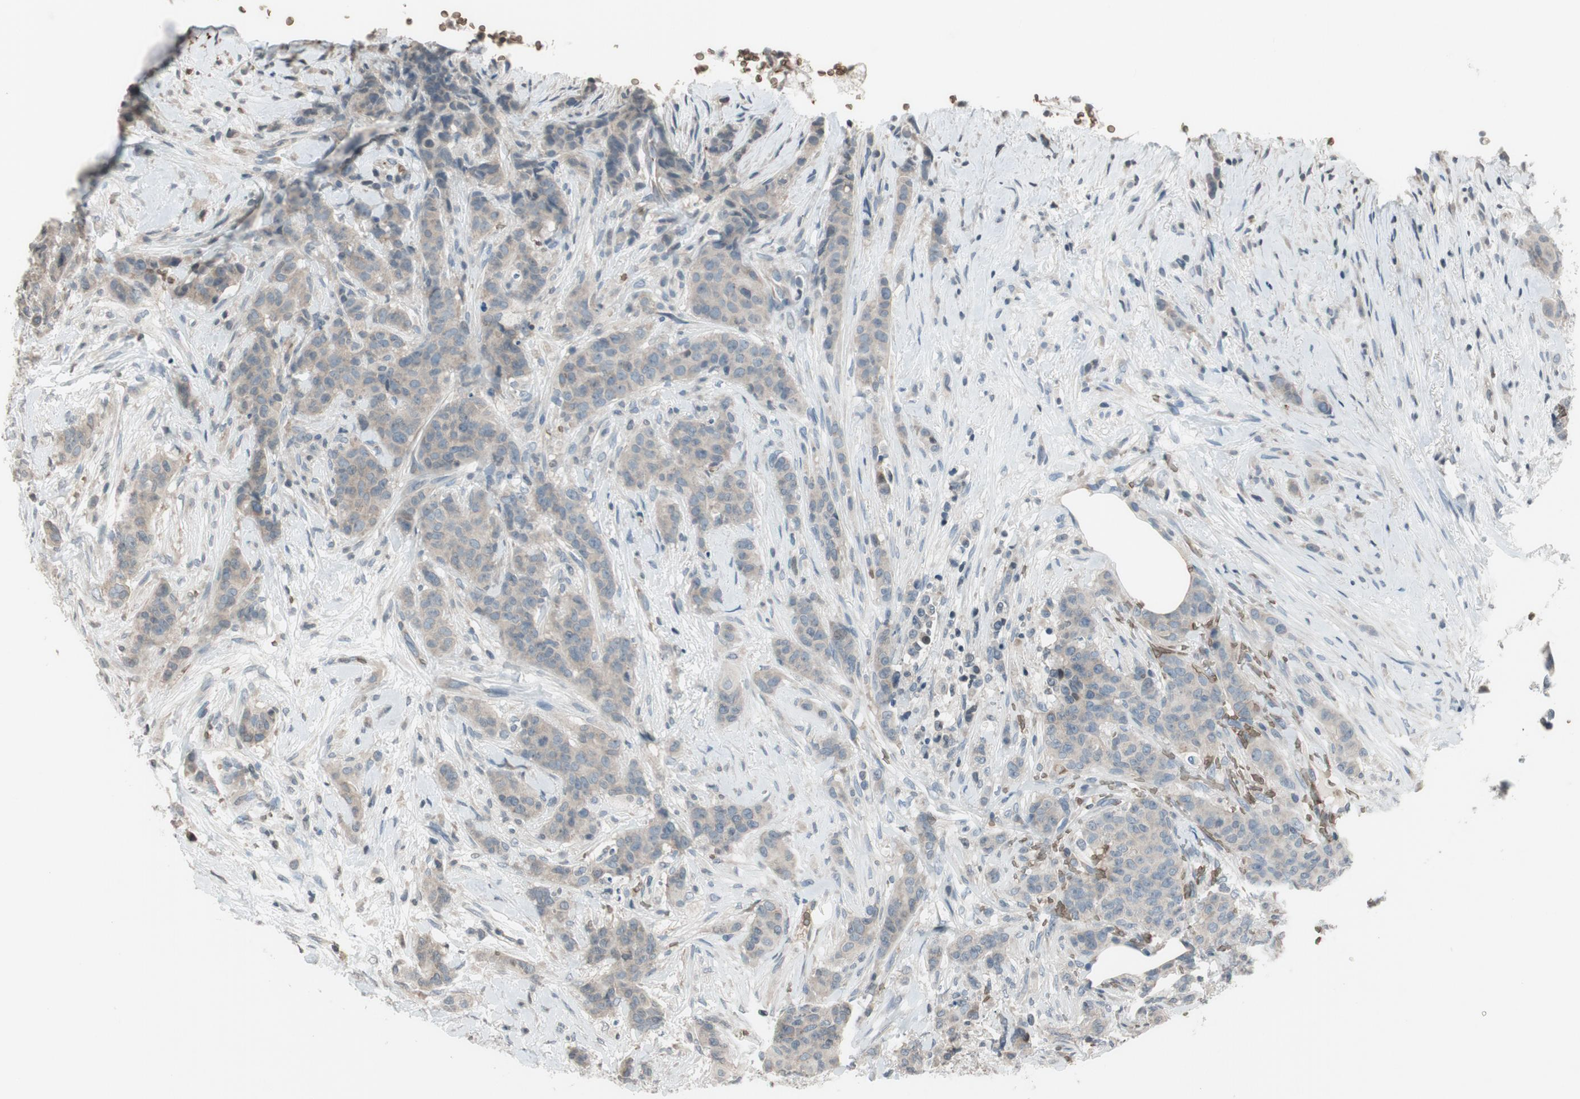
{"staining": {"intensity": "weak", "quantity": ">75%", "location": "cytoplasmic/membranous"}, "tissue": "breast cancer", "cell_type": "Tumor cells", "image_type": "cancer", "snomed": [{"axis": "morphology", "description": "Duct carcinoma"}, {"axis": "topography", "description": "Breast"}], "caption": "Immunohistochemistry histopathology image of breast cancer stained for a protein (brown), which shows low levels of weak cytoplasmic/membranous staining in about >75% of tumor cells.", "gene": "GYPC", "patient": {"sex": "female", "age": 40}}